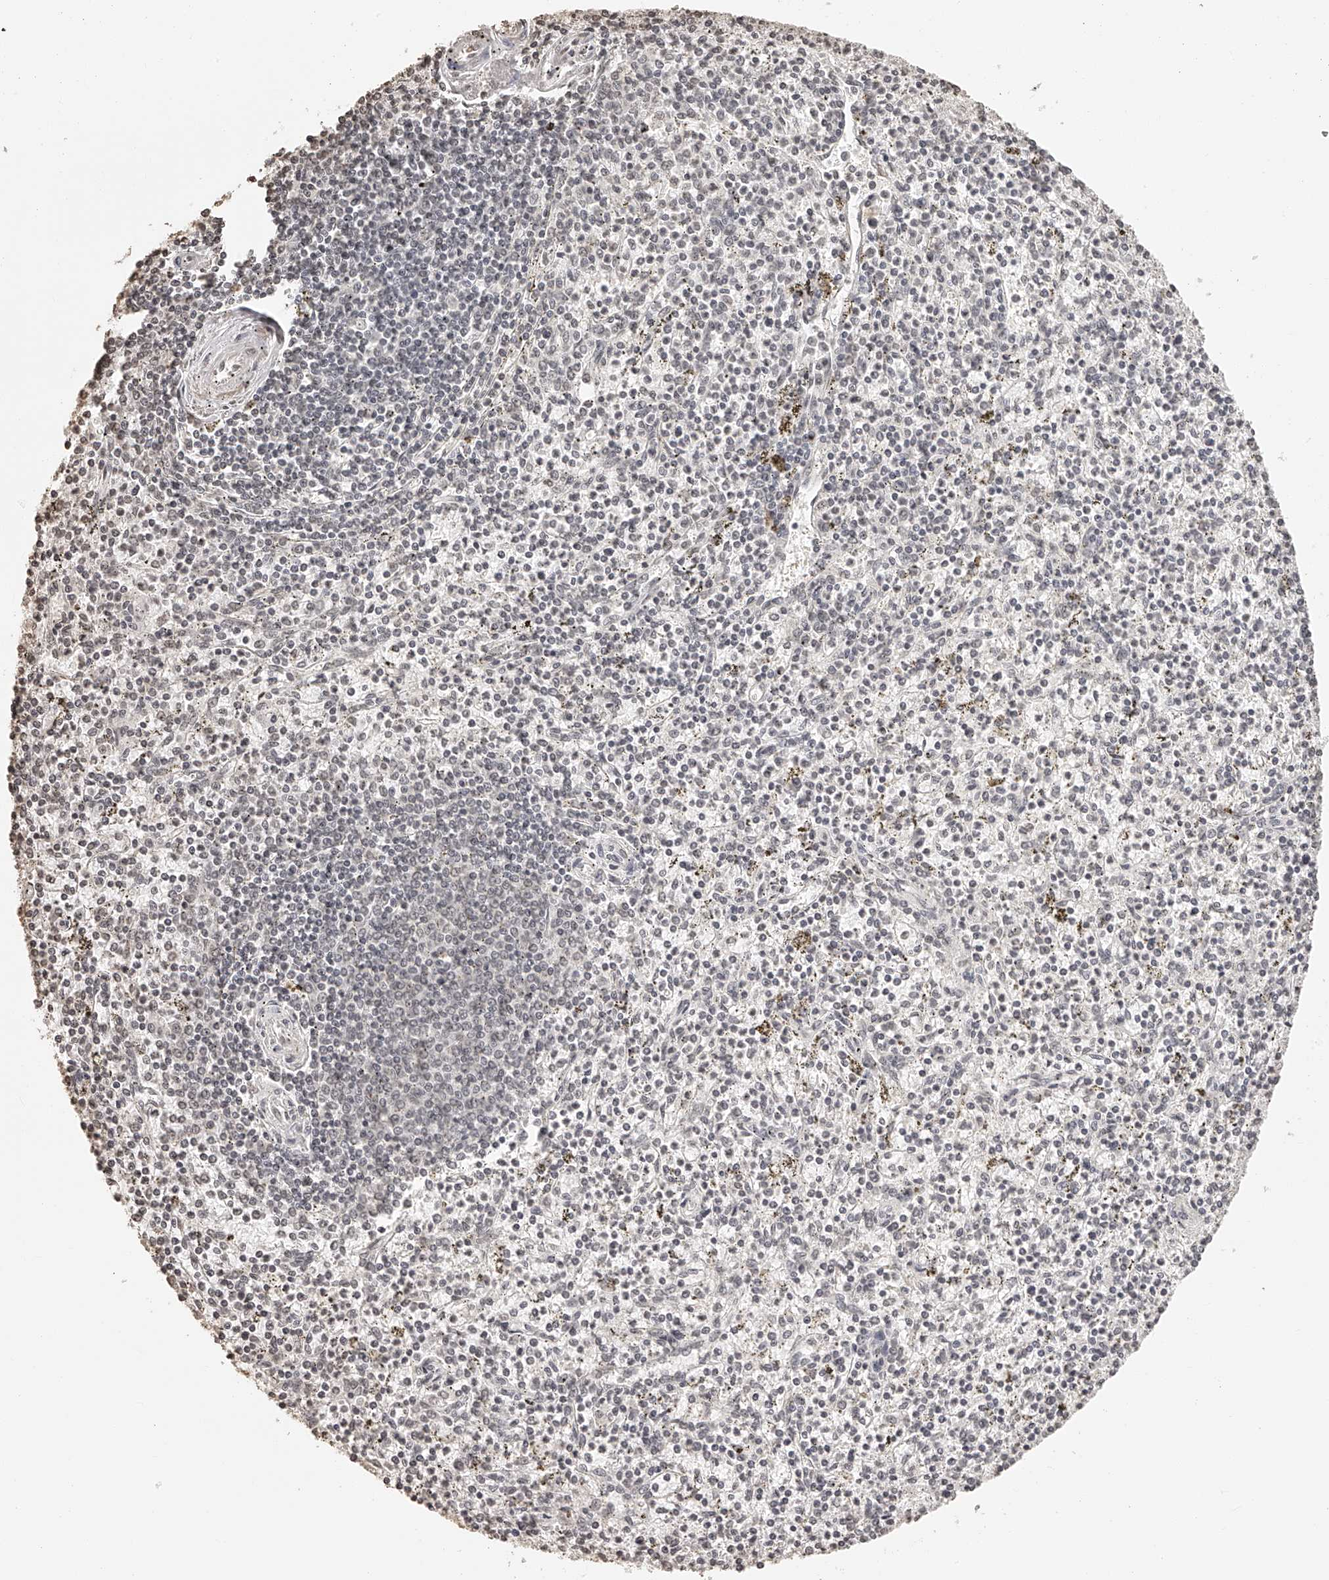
{"staining": {"intensity": "weak", "quantity": "<25%", "location": "nuclear"}, "tissue": "spleen", "cell_type": "Cells in red pulp", "image_type": "normal", "snomed": [{"axis": "morphology", "description": "Normal tissue, NOS"}, {"axis": "topography", "description": "Spleen"}], "caption": "Immunohistochemistry micrograph of normal human spleen stained for a protein (brown), which shows no positivity in cells in red pulp. (Stains: DAB (3,3'-diaminobenzidine) immunohistochemistry with hematoxylin counter stain, Microscopy: brightfield microscopy at high magnification).", "gene": "ZNF503", "patient": {"sex": "male", "age": 72}}